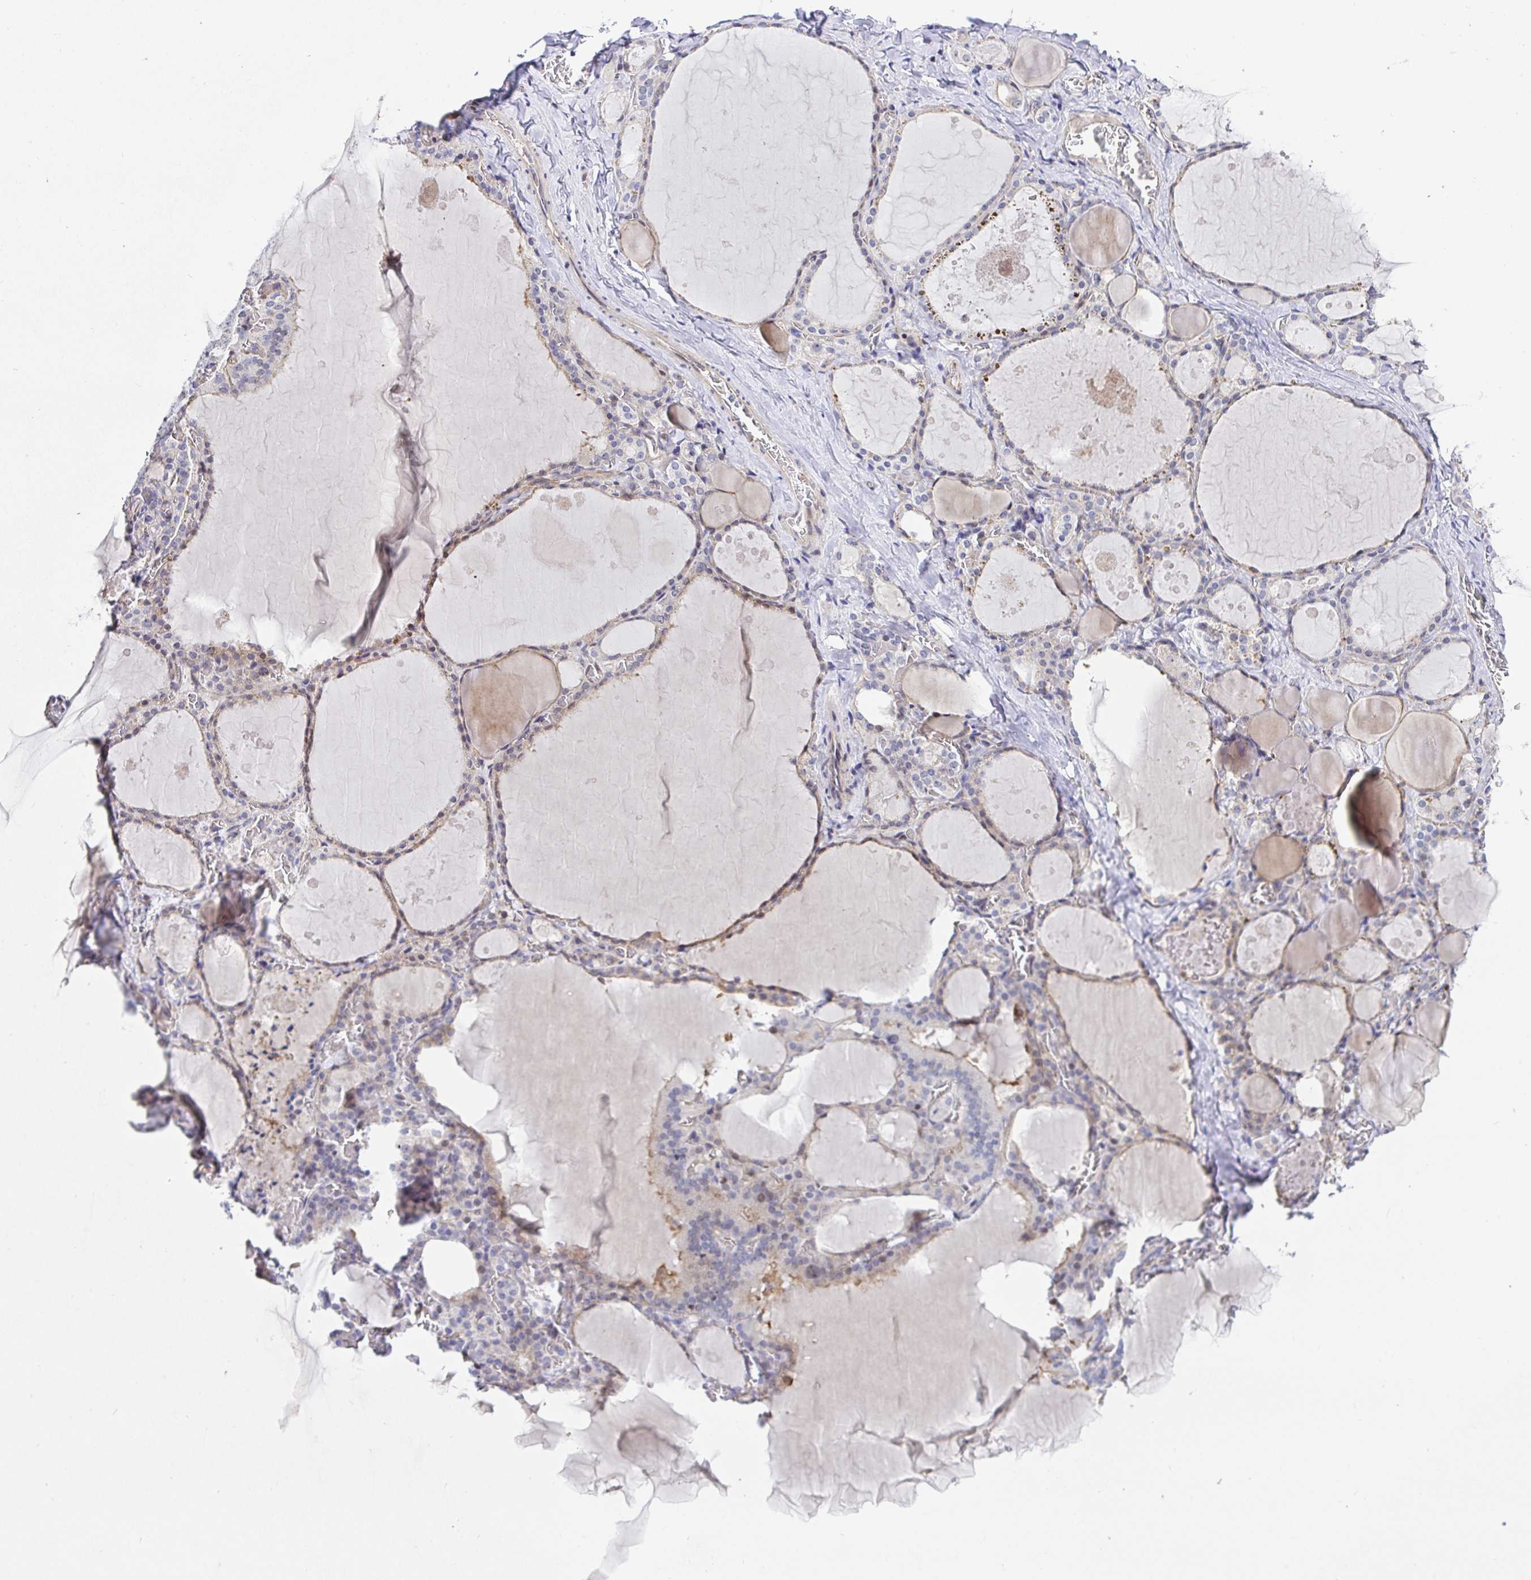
{"staining": {"intensity": "weak", "quantity": "25%-75%", "location": "cytoplasmic/membranous"}, "tissue": "thyroid gland", "cell_type": "Glandular cells", "image_type": "normal", "snomed": [{"axis": "morphology", "description": "Normal tissue, NOS"}, {"axis": "topography", "description": "Thyroid gland"}], "caption": "Protein staining of unremarkable thyroid gland shows weak cytoplasmic/membranous positivity in approximately 25%-75% of glandular cells.", "gene": "TIMELESS", "patient": {"sex": "male", "age": 56}}